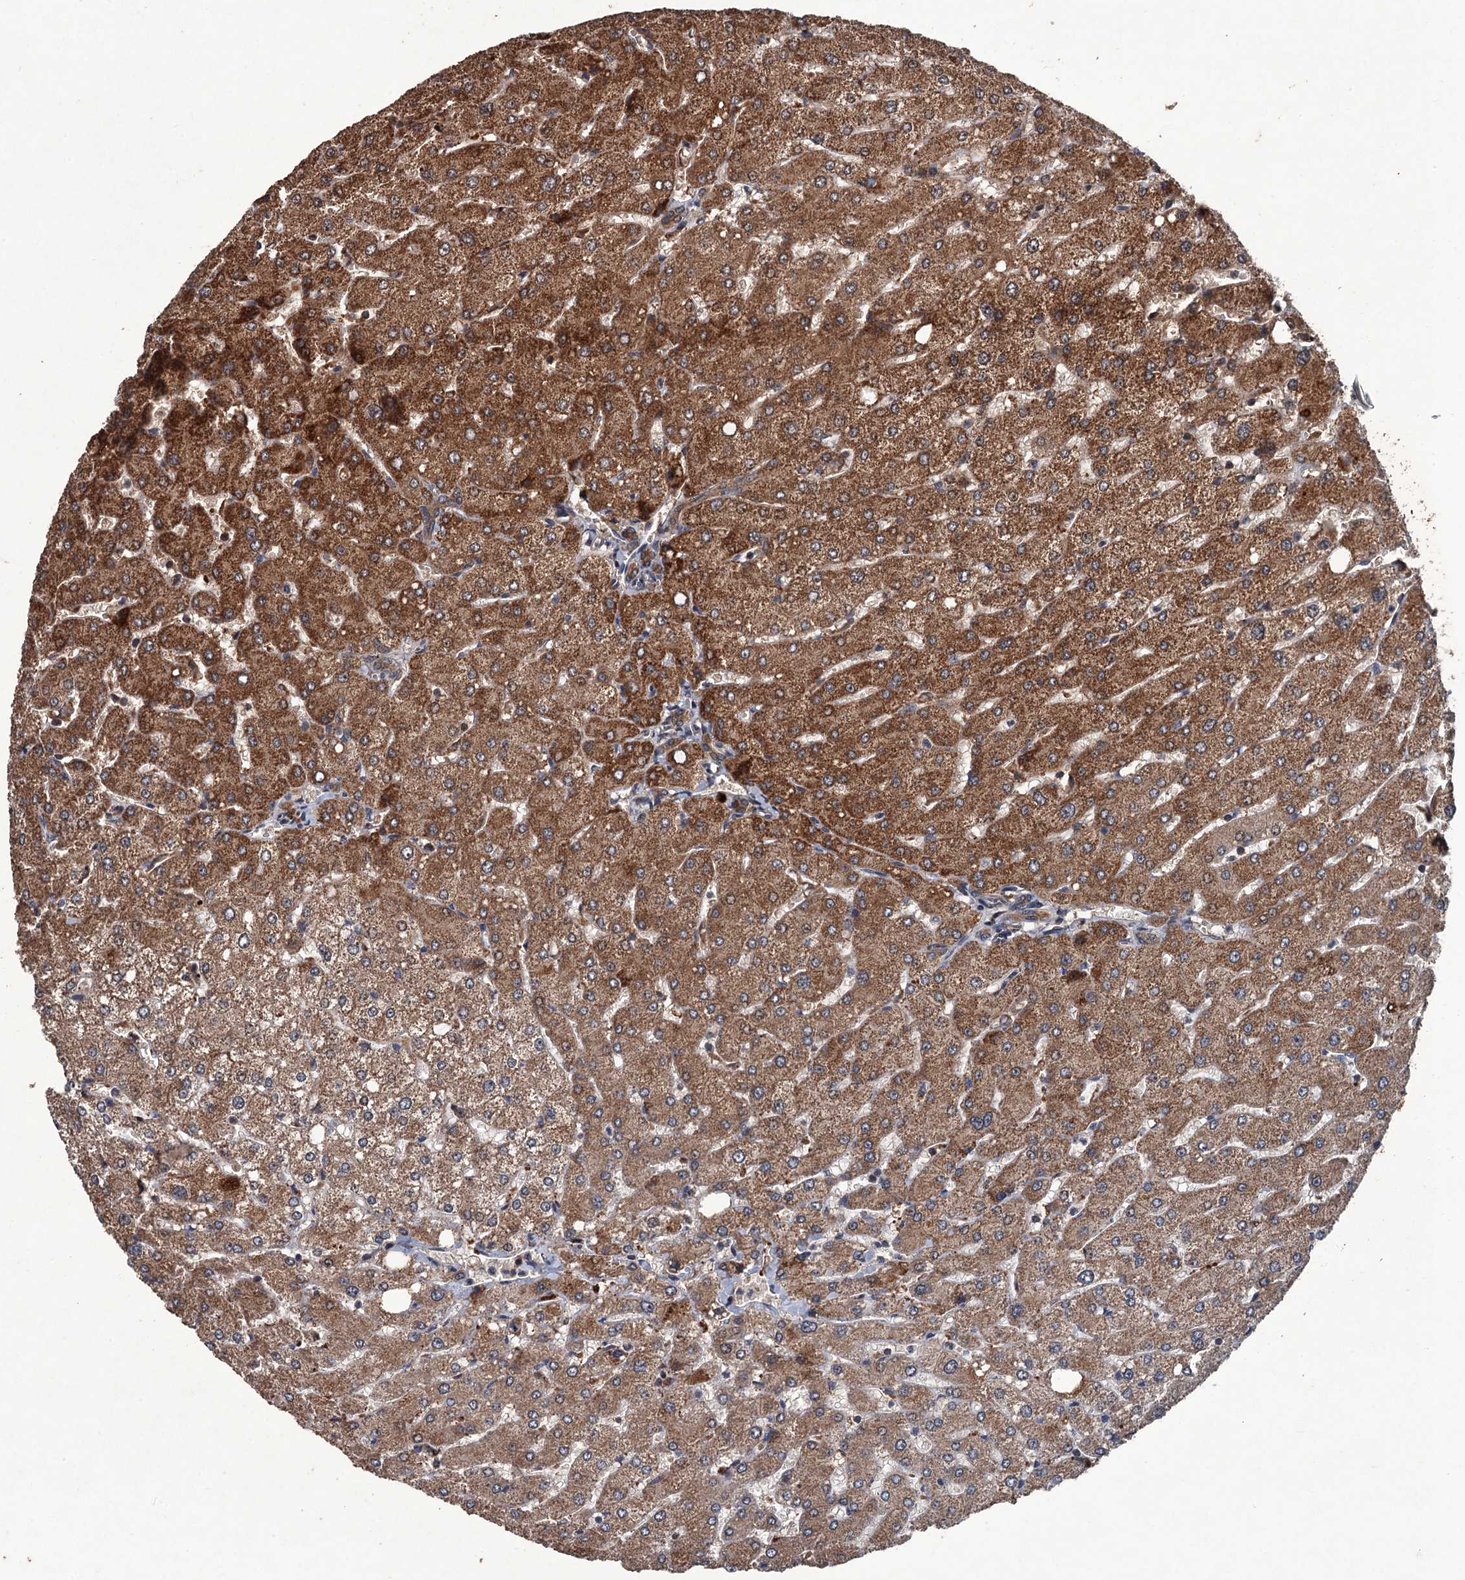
{"staining": {"intensity": "strong", "quantity": ">75%", "location": "cytoplasmic/membranous"}, "tissue": "liver", "cell_type": "Cholangiocytes", "image_type": "normal", "snomed": [{"axis": "morphology", "description": "Normal tissue, NOS"}, {"axis": "topography", "description": "Liver"}], "caption": "Unremarkable liver was stained to show a protein in brown. There is high levels of strong cytoplasmic/membranous positivity in about >75% of cholangiocytes. The protein of interest is stained brown, and the nuclei are stained in blue (DAB (3,3'-diaminobenzidine) IHC with brightfield microscopy, high magnification).", "gene": "ZNF438", "patient": {"sex": "male", "age": 55}}